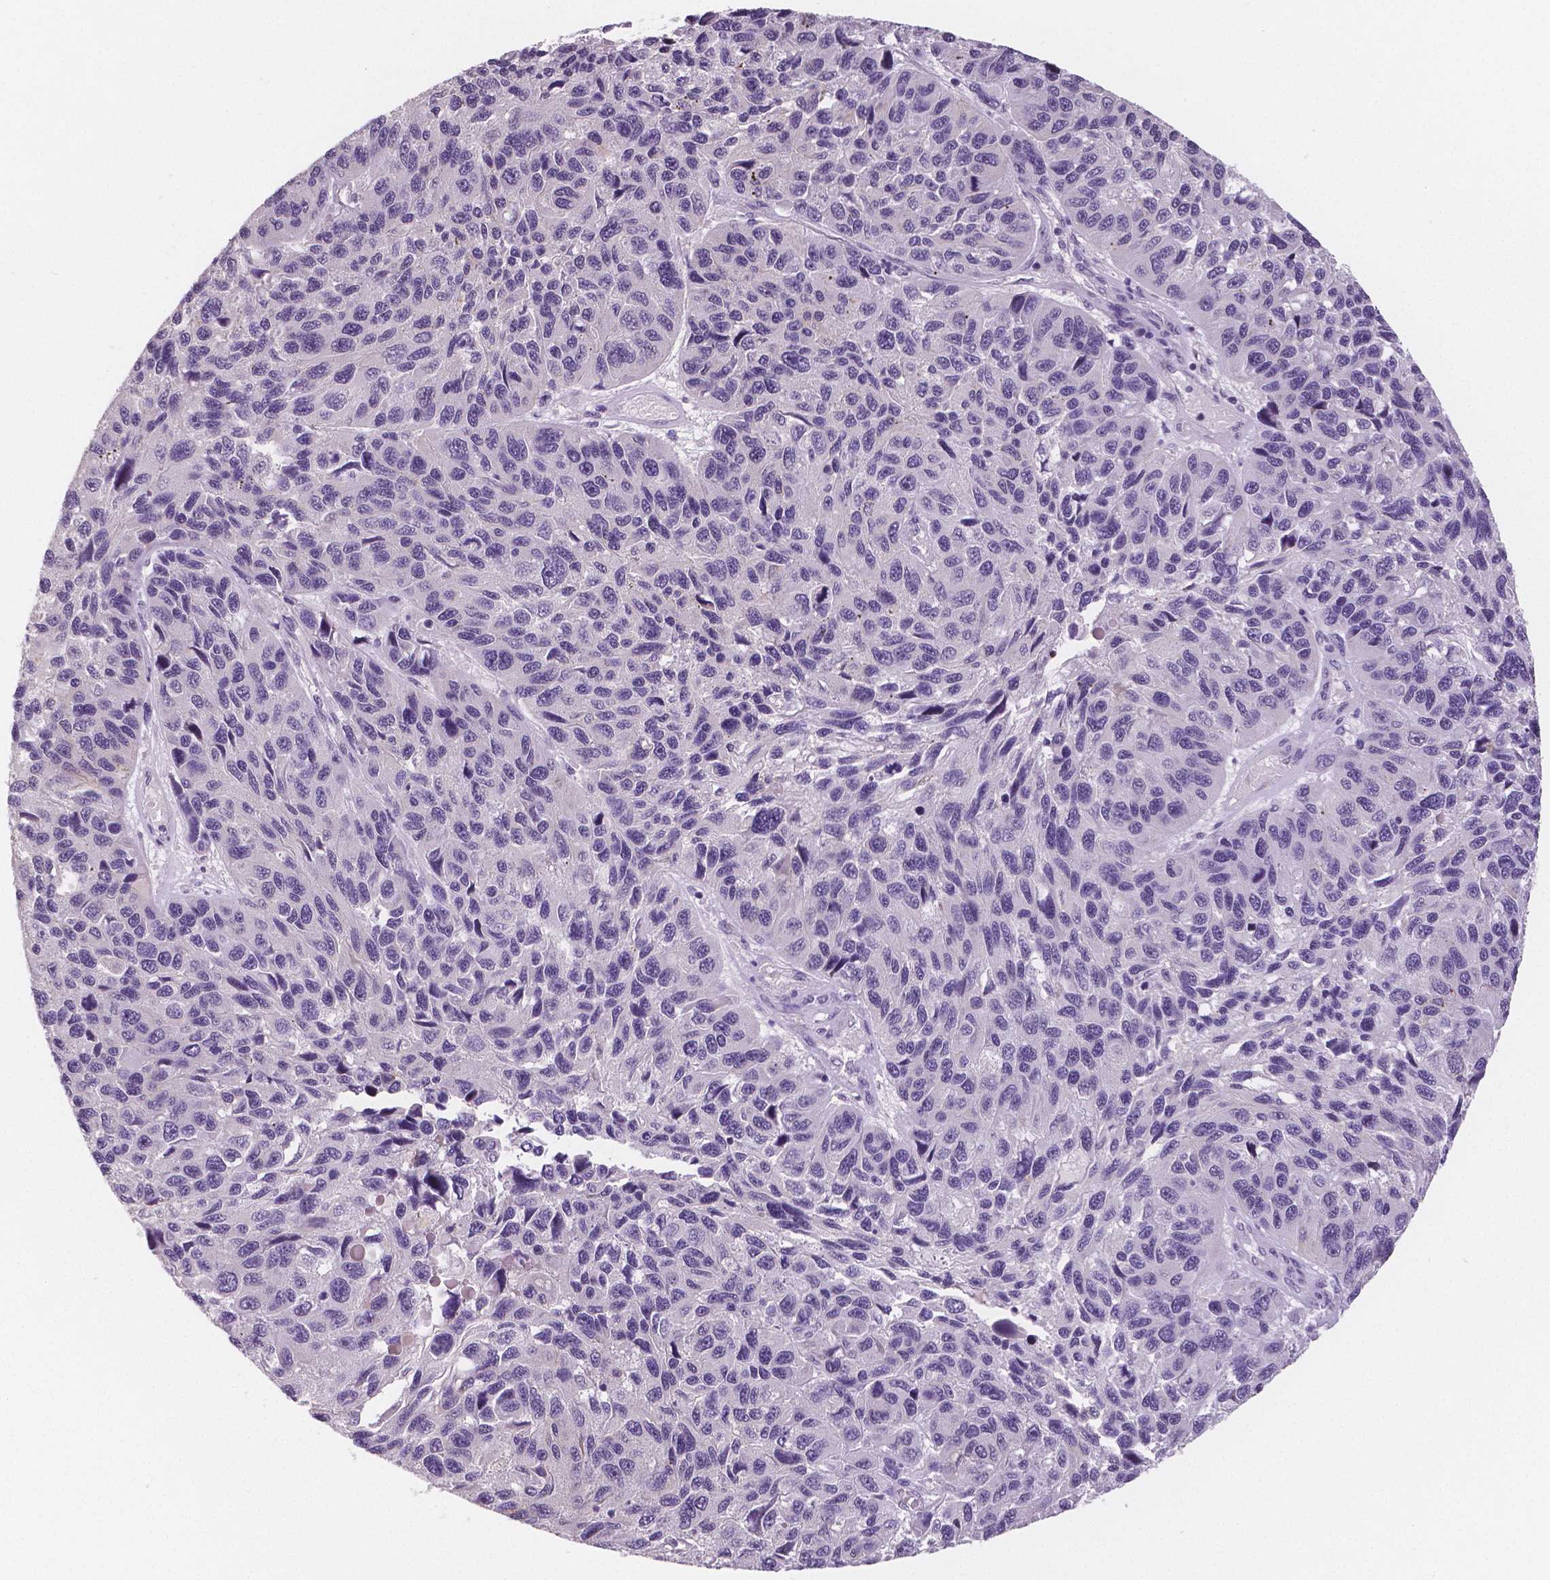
{"staining": {"intensity": "negative", "quantity": "none", "location": "none"}, "tissue": "melanoma", "cell_type": "Tumor cells", "image_type": "cancer", "snomed": [{"axis": "morphology", "description": "Malignant melanoma, NOS"}, {"axis": "topography", "description": "Skin"}], "caption": "This is an immunohistochemistry (IHC) micrograph of human melanoma. There is no staining in tumor cells.", "gene": "TSPAN7", "patient": {"sex": "male", "age": 53}}